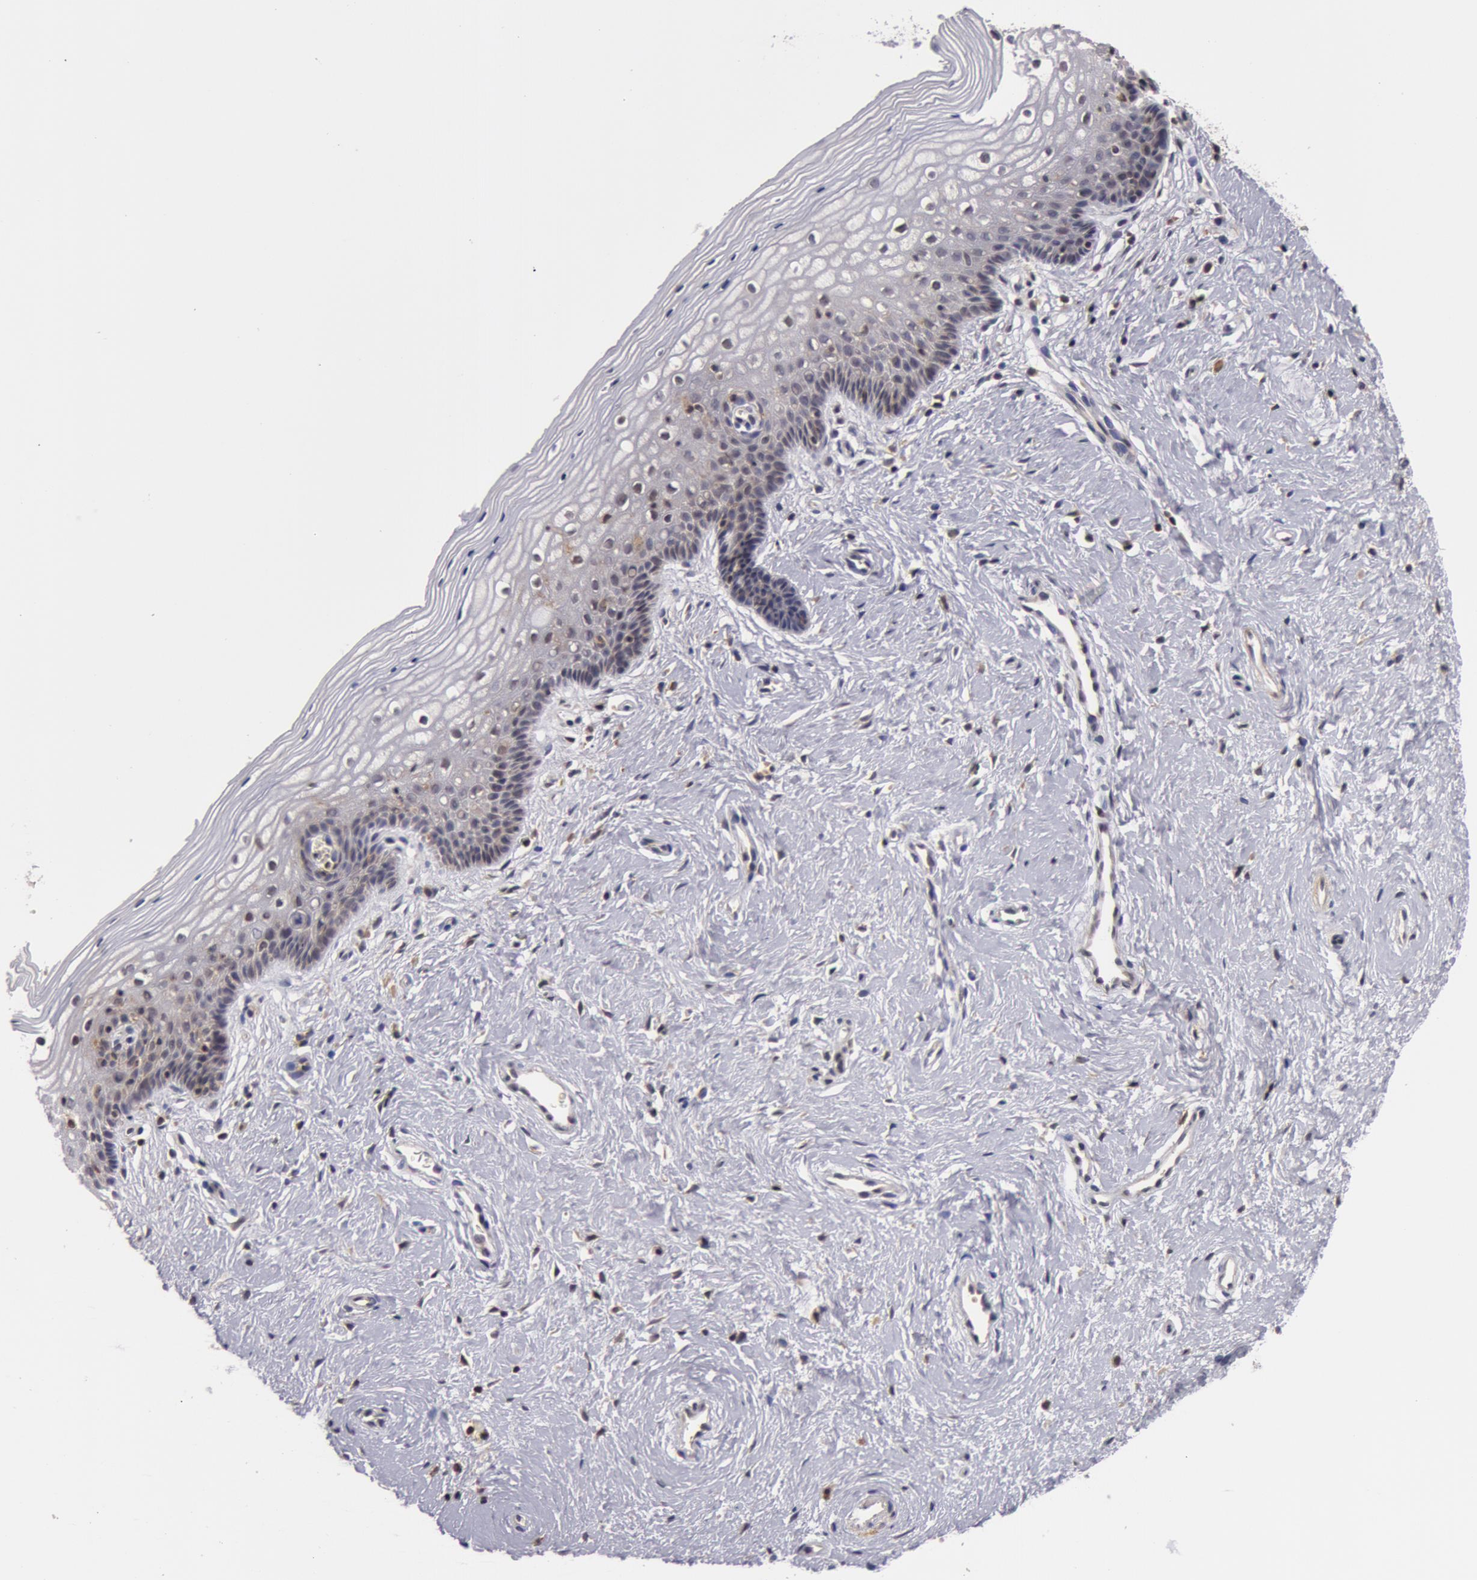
{"staining": {"intensity": "negative", "quantity": "none", "location": "none"}, "tissue": "vagina", "cell_type": "Squamous epithelial cells", "image_type": "normal", "snomed": [{"axis": "morphology", "description": "Normal tissue, NOS"}, {"axis": "topography", "description": "Vagina"}], "caption": "Photomicrograph shows no protein positivity in squamous epithelial cells of unremarkable vagina.", "gene": "ZNF350", "patient": {"sex": "female", "age": 46}}